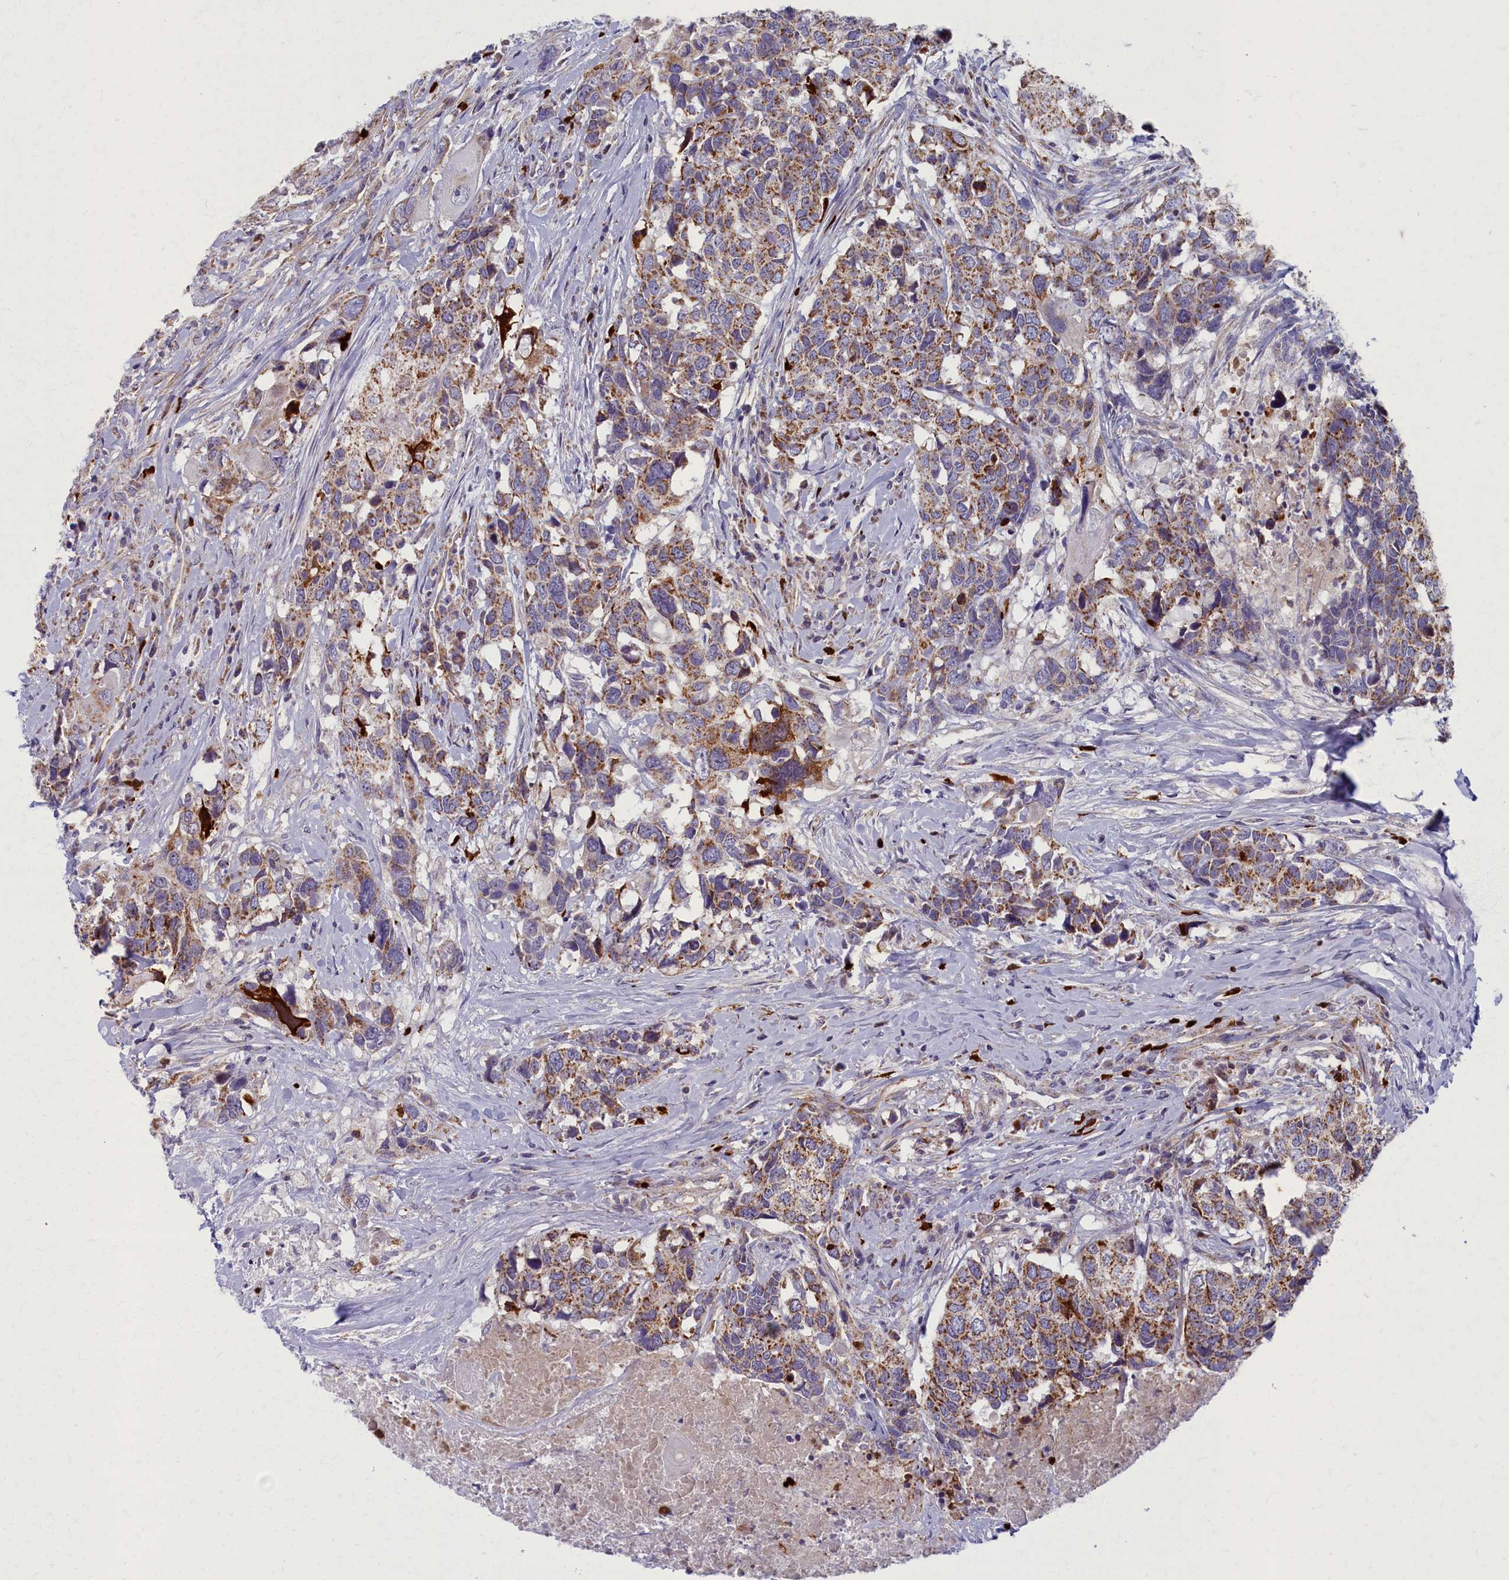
{"staining": {"intensity": "moderate", "quantity": ">75%", "location": "cytoplasmic/membranous"}, "tissue": "head and neck cancer", "cell_type": "Tumor cells", "image_type": "cancer", "snomed": [{"axis": "morphology", "description": "Squamous cell carcinoma, NOS"}, {"axis": "topography", "description": "Head-Neck"}], "caption": "Immunohistochemistry (DAB (3,3'-diaminobenzidine)) staining of head and neck cancer (squamous cell carcinoma) reveals moderate cytoplasmic/membranous protein expression in about >75% of tumor cells.", "gene": "MRPS25", "patient": {"sex": "male", "age": 66}}